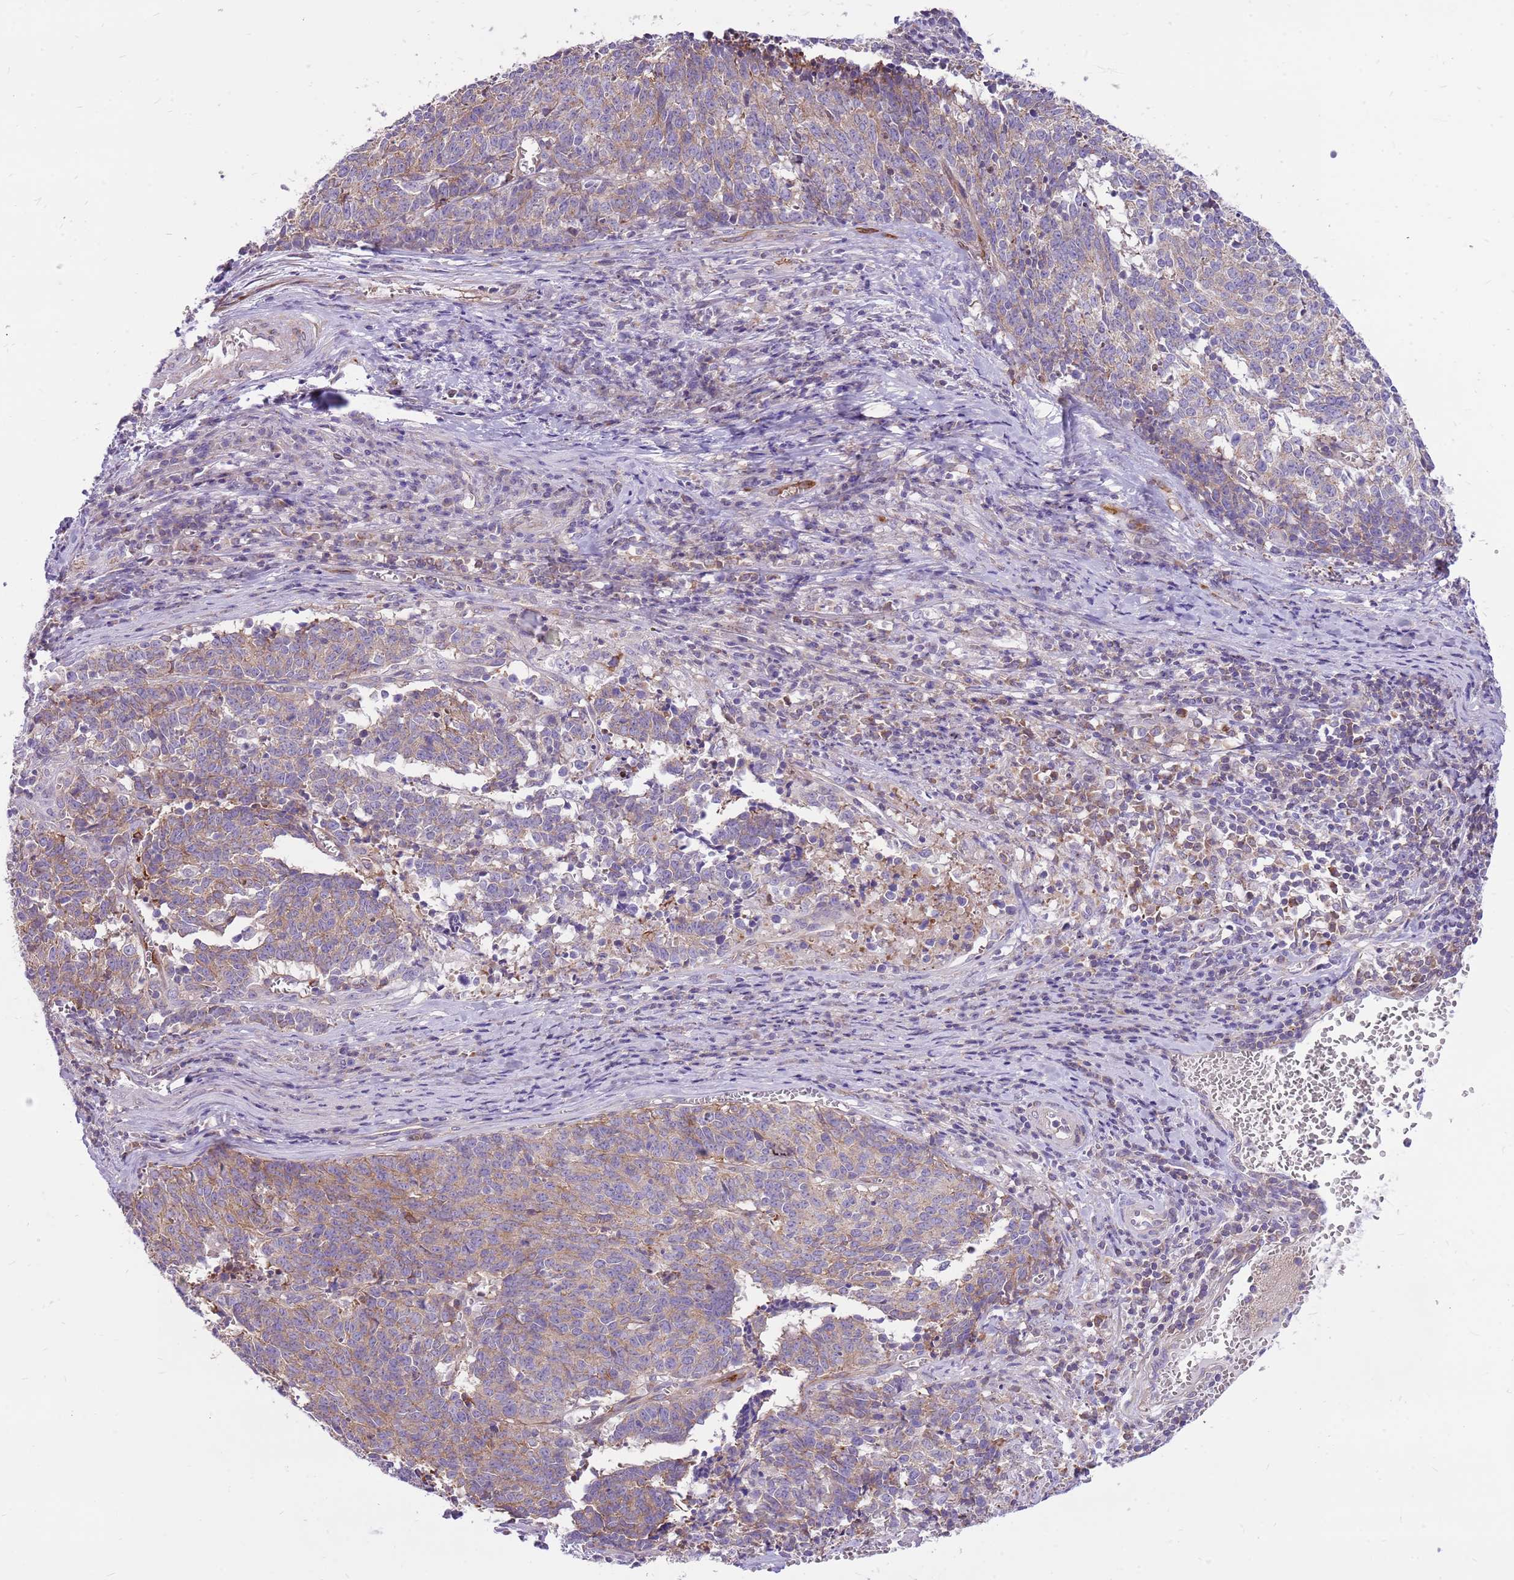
{"staining": {"intensity": "moderate", "quantity": "25%-75%", "location": "cytoplasmic/membranous"}, "tissue": "cervical cancer", "cell_type": "Tumor cells", "image_type": "cancer", "snomed": [{"axis": "morphology", "description": "Squamous cell carcinoma, NOS"}, {"axis": "topography", "description": "Cervix"}], "caption": "Squamous cell carcinoma (cervical) tissue shows moderate cytoplasmic/membranous expression in about 25%-75% of tumor cells", "gene": "WDR90", "patient": {"sex": "female", "age": 29}}